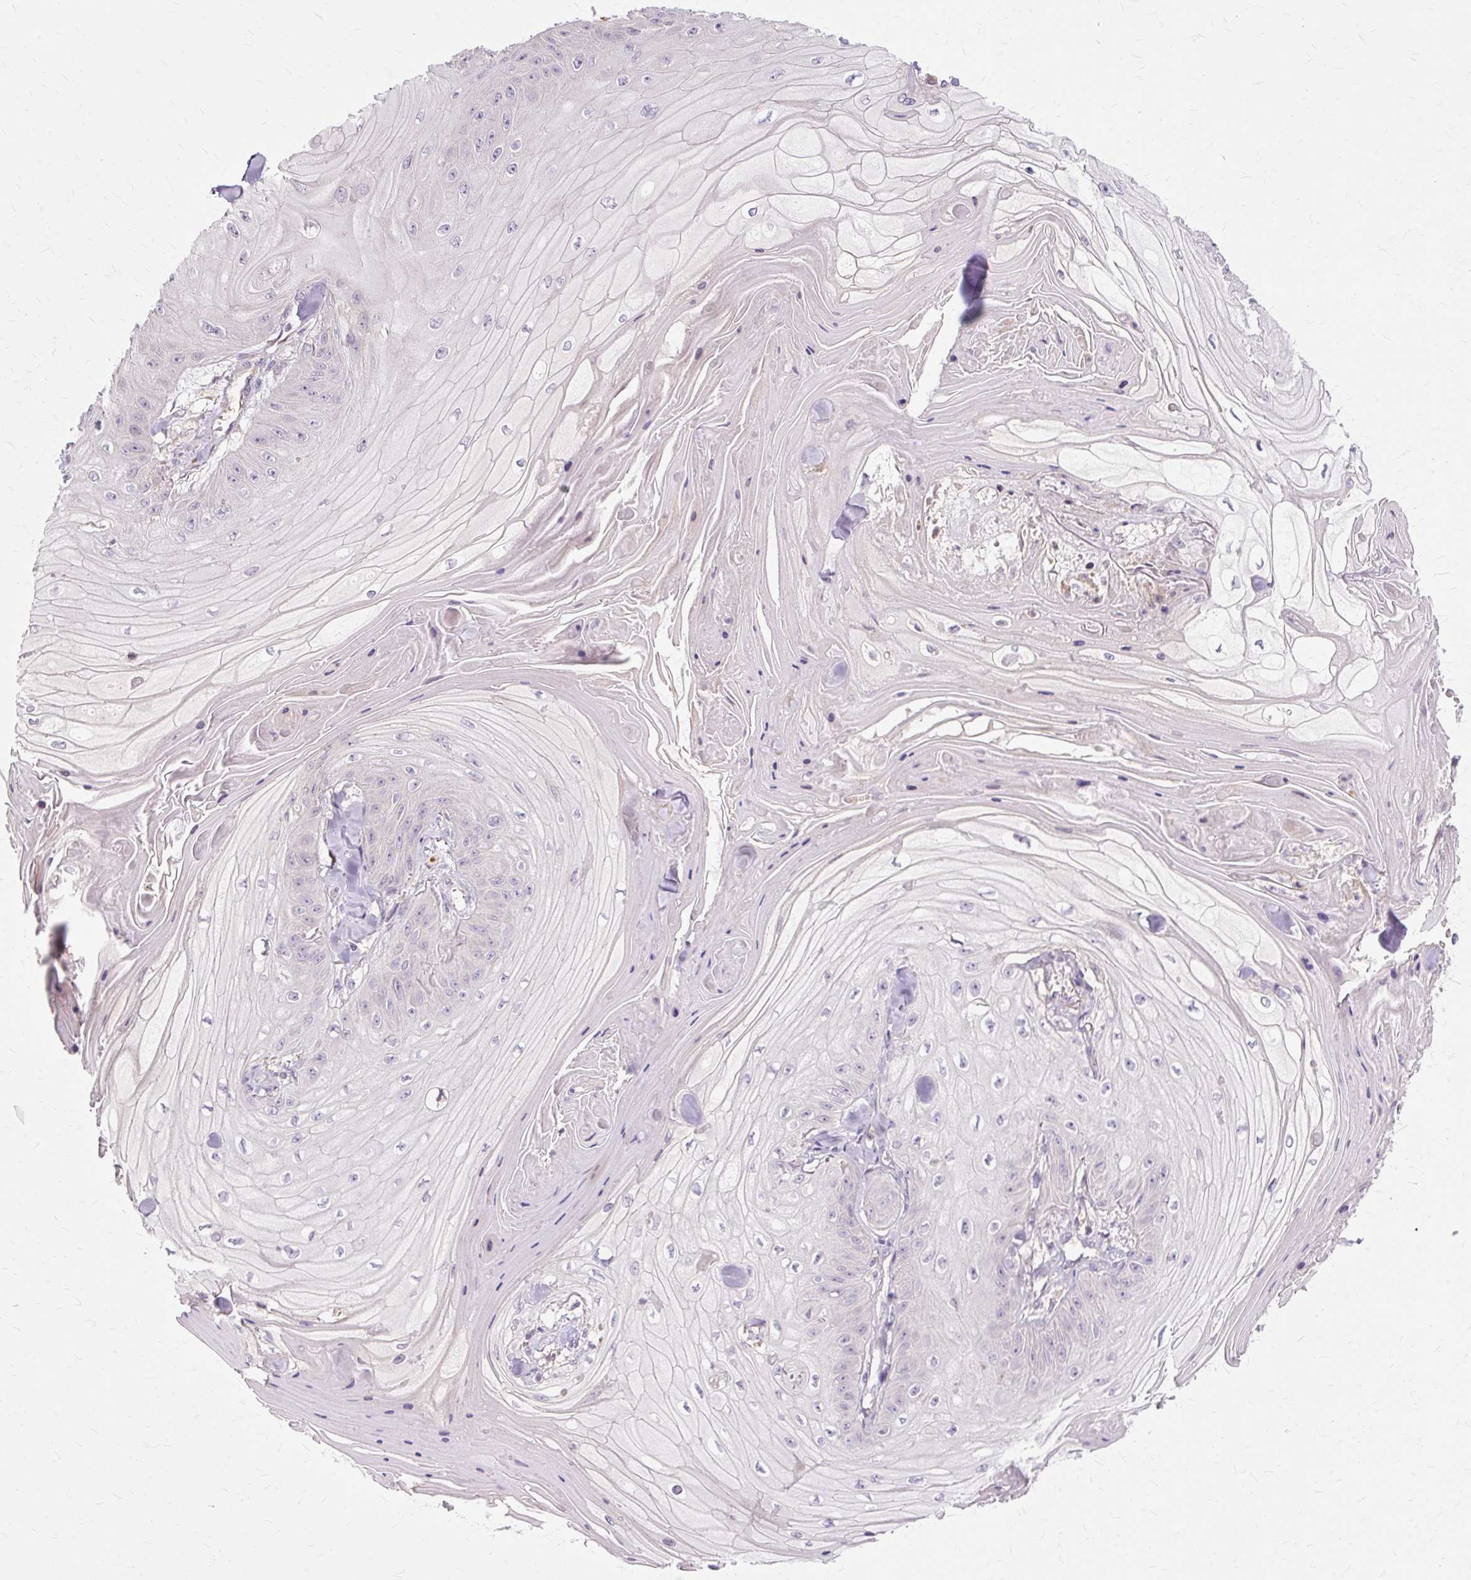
{"staining": {"intensity": "negative", "quantity": "none", "location": "none"}, "tissue": "skin cancer", "cell_type": "Tumor cells", "image_type": "cancer", "snomed": [{"axis": "morphology", "description": "Squamous cell carcinoma, NOS"}, {"axis": "topography", "description": "Skin"}], "caption": "Tumor cells show no significant expression in skin cancer.", "gene": "TSPAN8", "patient": {"sex": "male", "age": 74}}